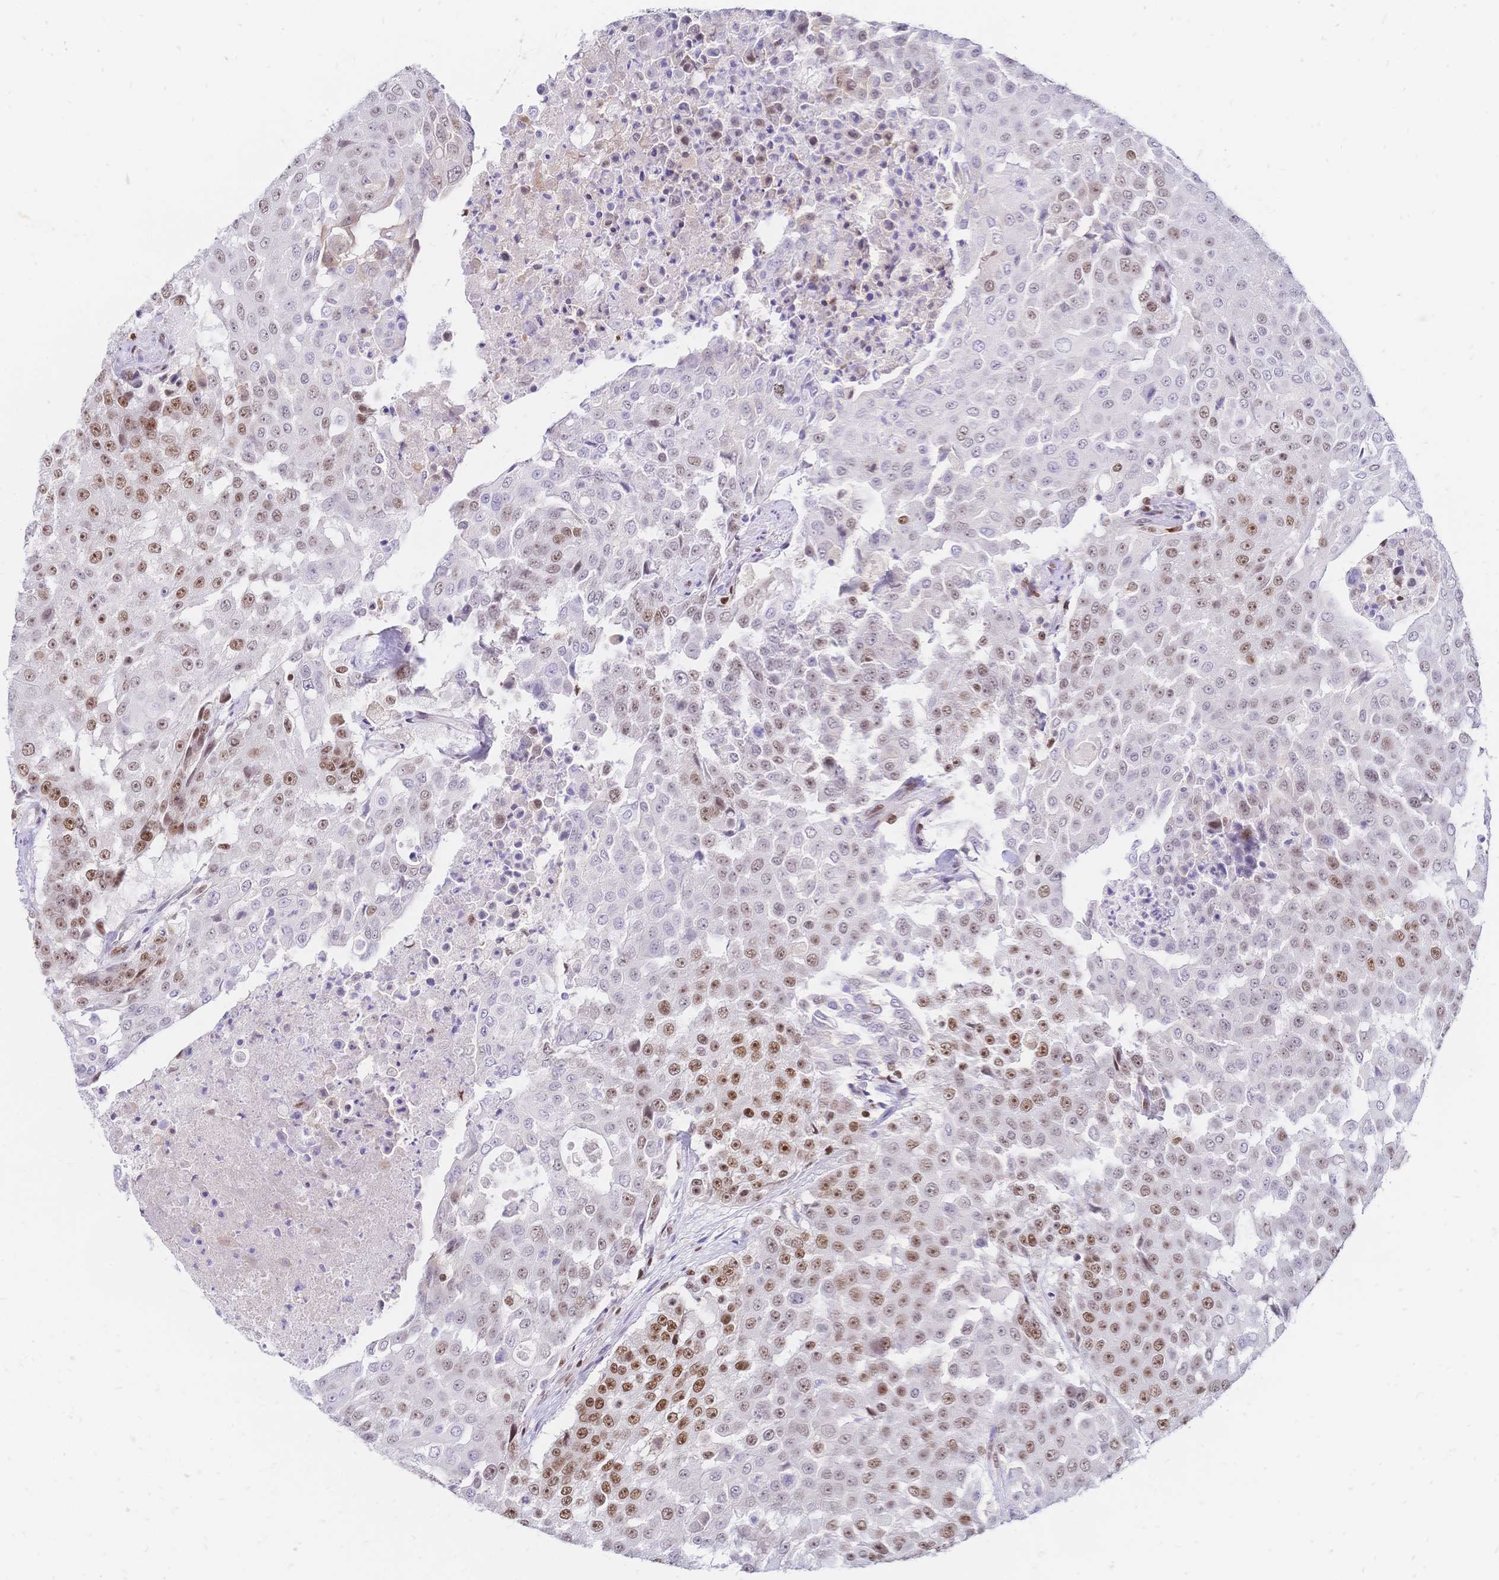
{"staining": {"intensity": "moderate", "quantity": "25%-75%", "location": "nuclear"}, "tissue": "urothelial cancer", "cell_type": "Tumor cells", "image_type": "cancer", "snomed": [{"axis": "morphology", "description": "Urothelial carcinoma, High grade"}, {"axis": "topography", "description": "Urinary bladder"}], "caption": "Immunohistochemistry (DAB) staining of human high-grade urothelial carcinoma displays moderate nuclear protein expression in about 25%-75% of tumor cells.", "gene": "NFIC", "patient": {"sex": "female", "age": 63}}